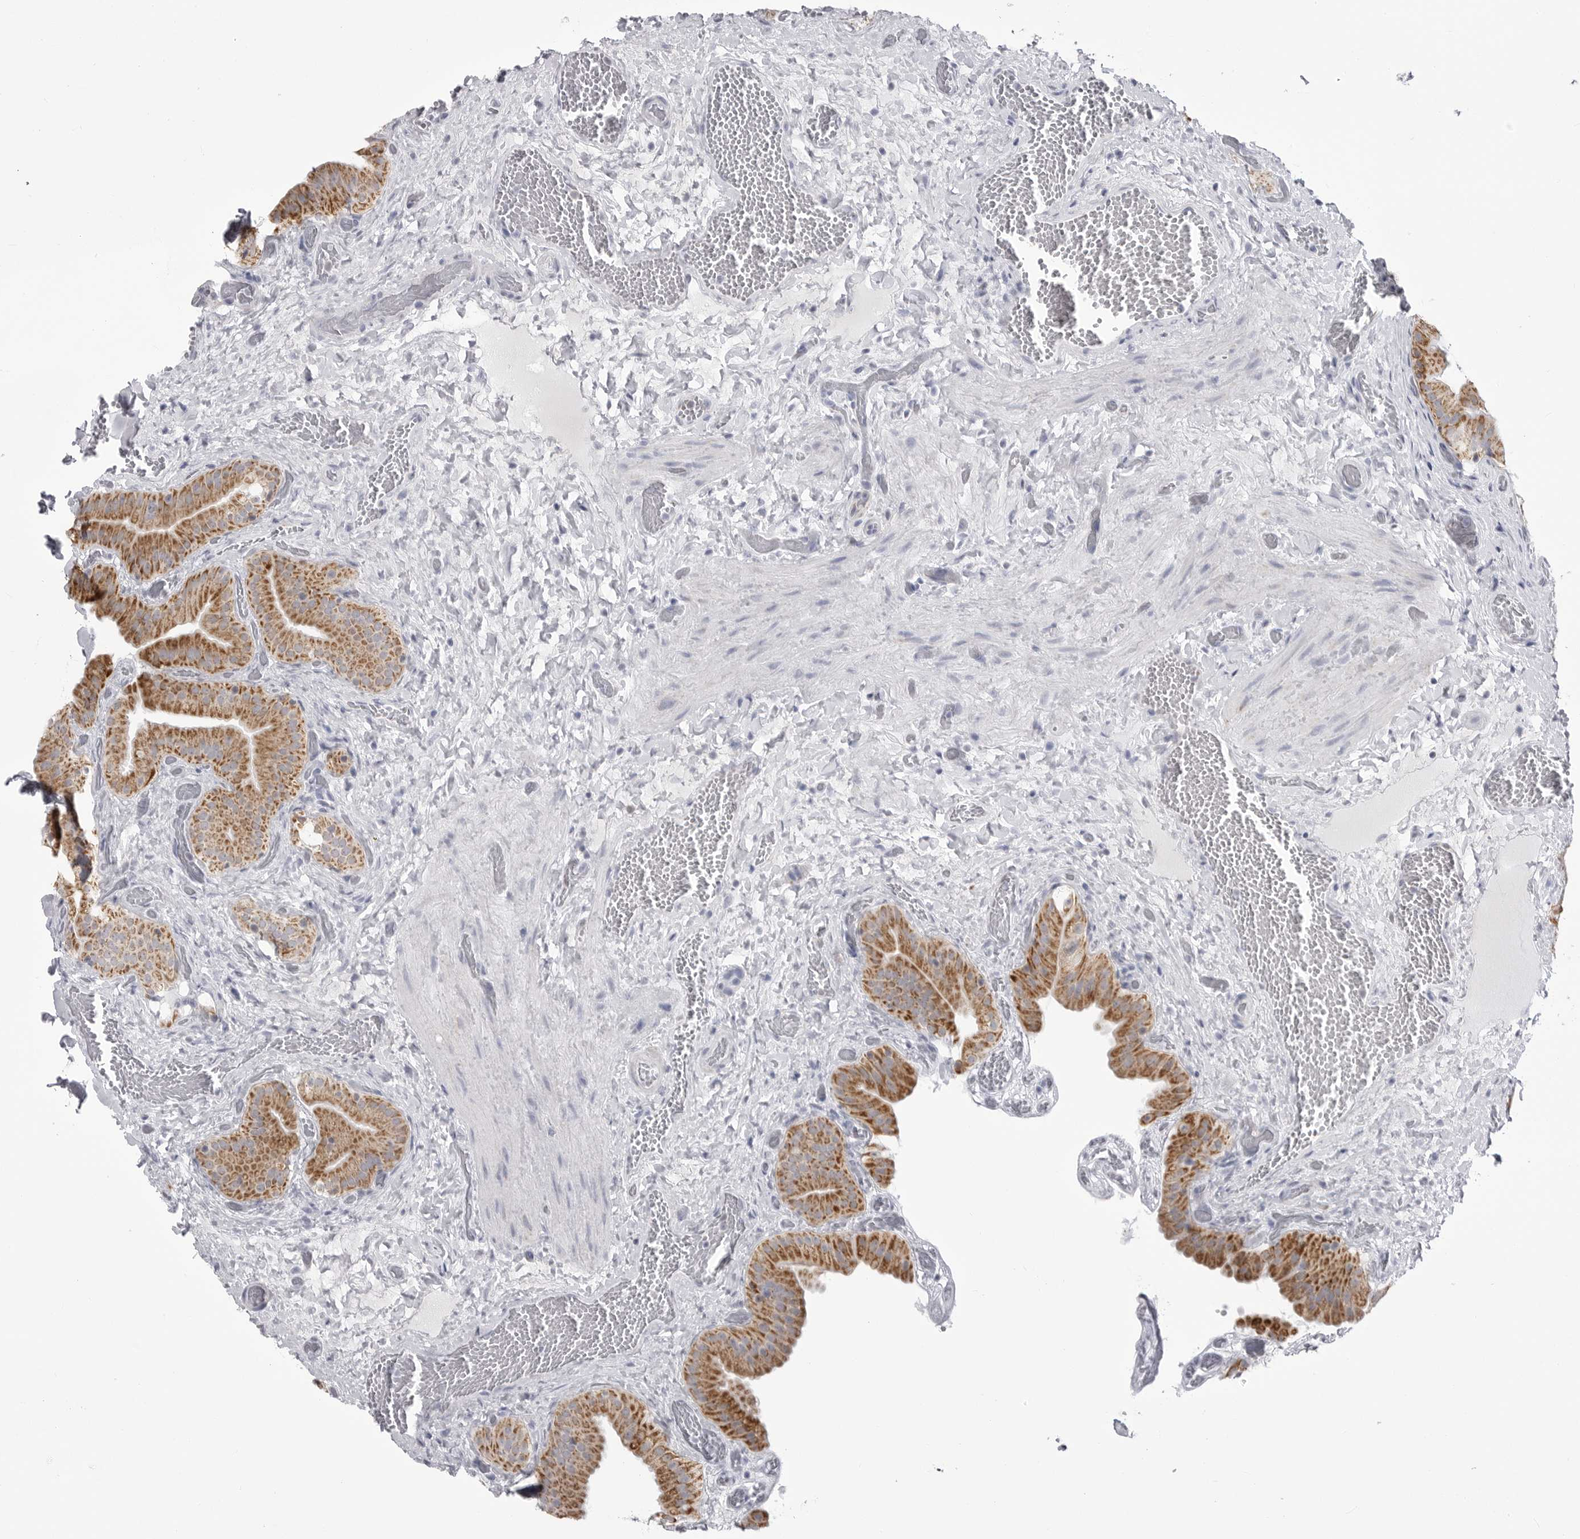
{"staining": {"intensity": "moderate", "quantity": ">75%", "location": "cytoplasmic/membranous"}, "tissue": "gallbladder", "cell_type": "Glandular cells", "image_type": "normal", "snomed": [{"axis": "morphology", "description": "Normal tissue, NOS"}, {"axis": "topography", "description": "Gallbladder"}], "caption": "Gallbladder stained for a protein (brown) shows moderate cytoplasmic/membranous positive staining in about >75% of glandular cells.", "gene": "FH", "patient": {"sex": "female", "age": 64}}